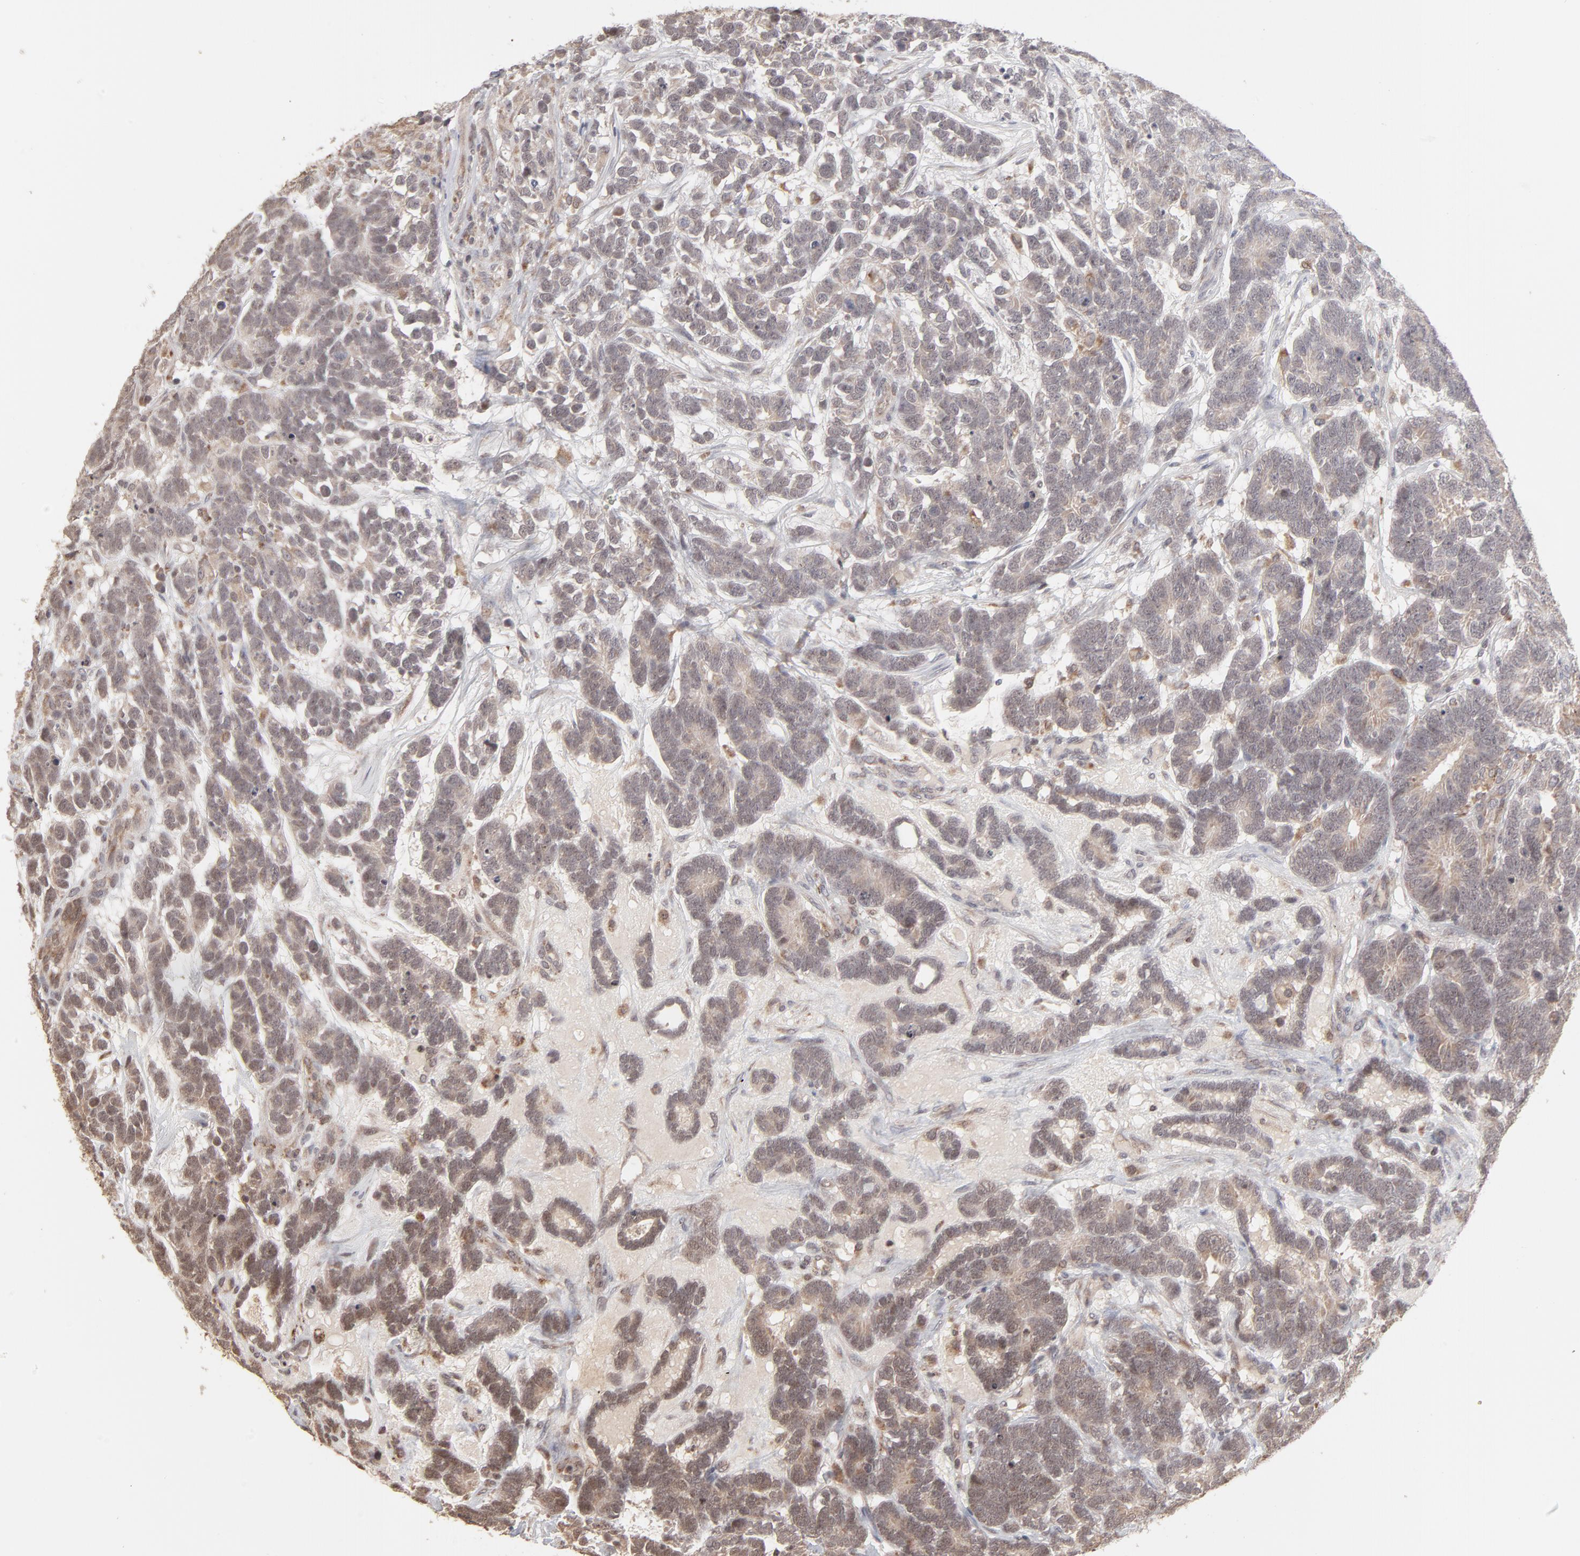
{"staining": {"intensity": "weak", "quantity": "25%-75%", "location": "cytoplasmic/membranous"}, "tissue": "testis cancer", "cell_type": "Tumor cells", "image_type": "cancer", "snomed": [{"axis": "morphology", "description": "Carcinoma, Embryonal, NOS"}, {"axis": "topography", "description": "Testis"}], "caption": "Weak cytoplasmic/membranous staining for a protein is appreciated in approximately 25%-75% of tumor cells of embryonal carcinoma (testis) using immunohistochemistry.", "gene": "ARIH1", "patient": {"sex": "male", "age": 26}}